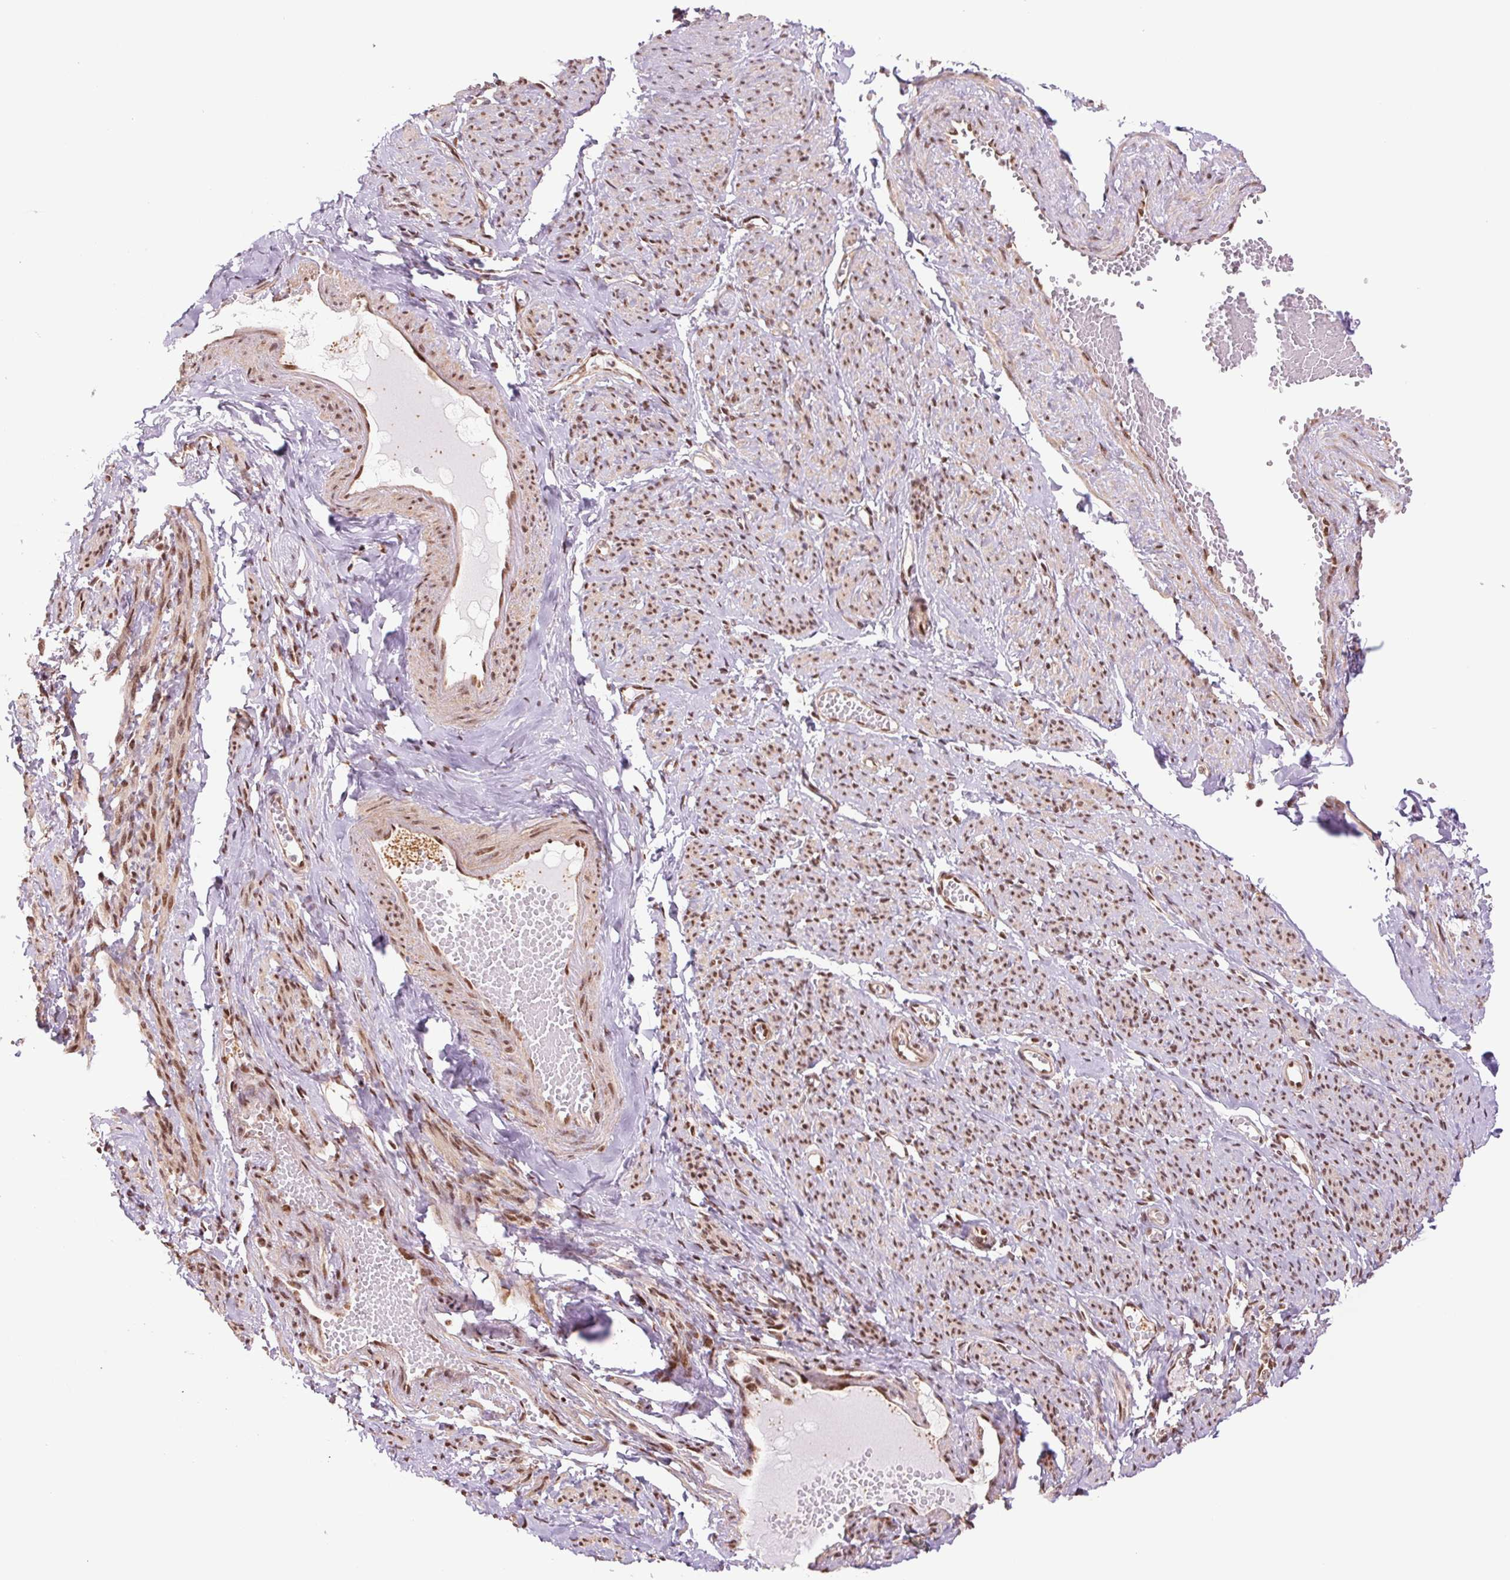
{"staining": {"intensity": "moderate", "quantity": ">75%", "location": "nuclear"}, "tissue": "smooth muscle", "cell_type": "Smooth muscle cells", "image_type": "normal", "snomed": [{"axis": "morphology", "description": "Normal tissue, NOS"}, {"axis": "topography", "description": "Smooth muscle"}], "caption": "Immunohistochemical staining of normal smooth muscle demonstrates medium levels of moderate nuclear staining in about >75% of smooth muscle cells.", "gene": "CWC25", "patient": {"sex": "female", "age": 65}}